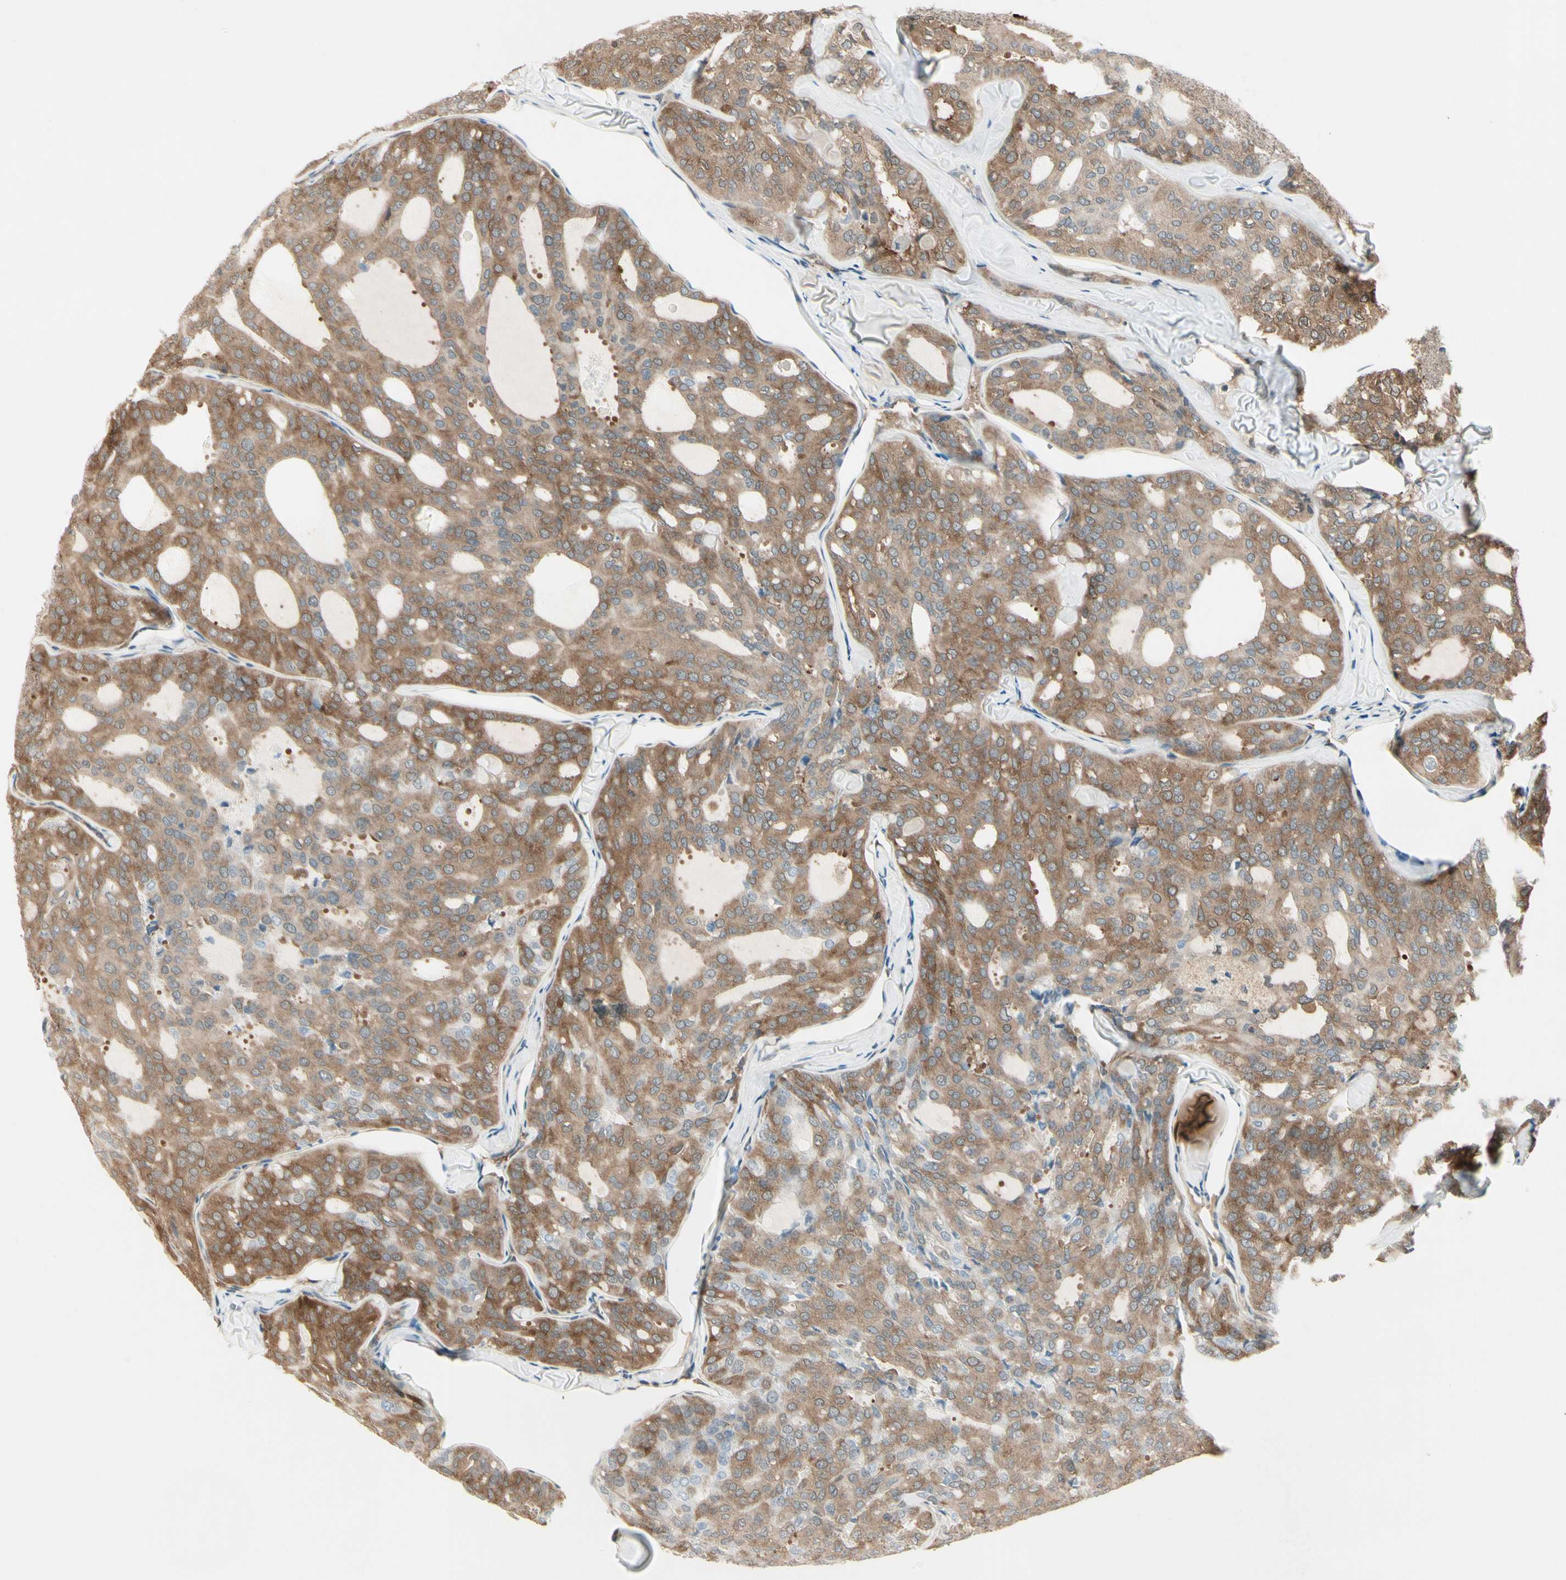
{"staining": {"intensity": "moderate", "quantity": ">75%", "location": "cytoplasmic/membranous"}, "tissue": "thyroid cancer", "cell_type": "Tumor cells", "image_type": "cancer", "snomed": [{"axis": "morphology", "description": "Follicular adenoma carcinoma, NOS"}, {"axis": "topography", "description": "Thyroid gland"}], "caption": "There is medium levels of moderate cytoplasmic/membranous staining in tumor cells of thyroid follicular adenoma carcinoma, as demonstrated by immunohistochemical staining (brown color).", "gene": "OXSR1", "patient": {"sex": "male", "age": 75}}